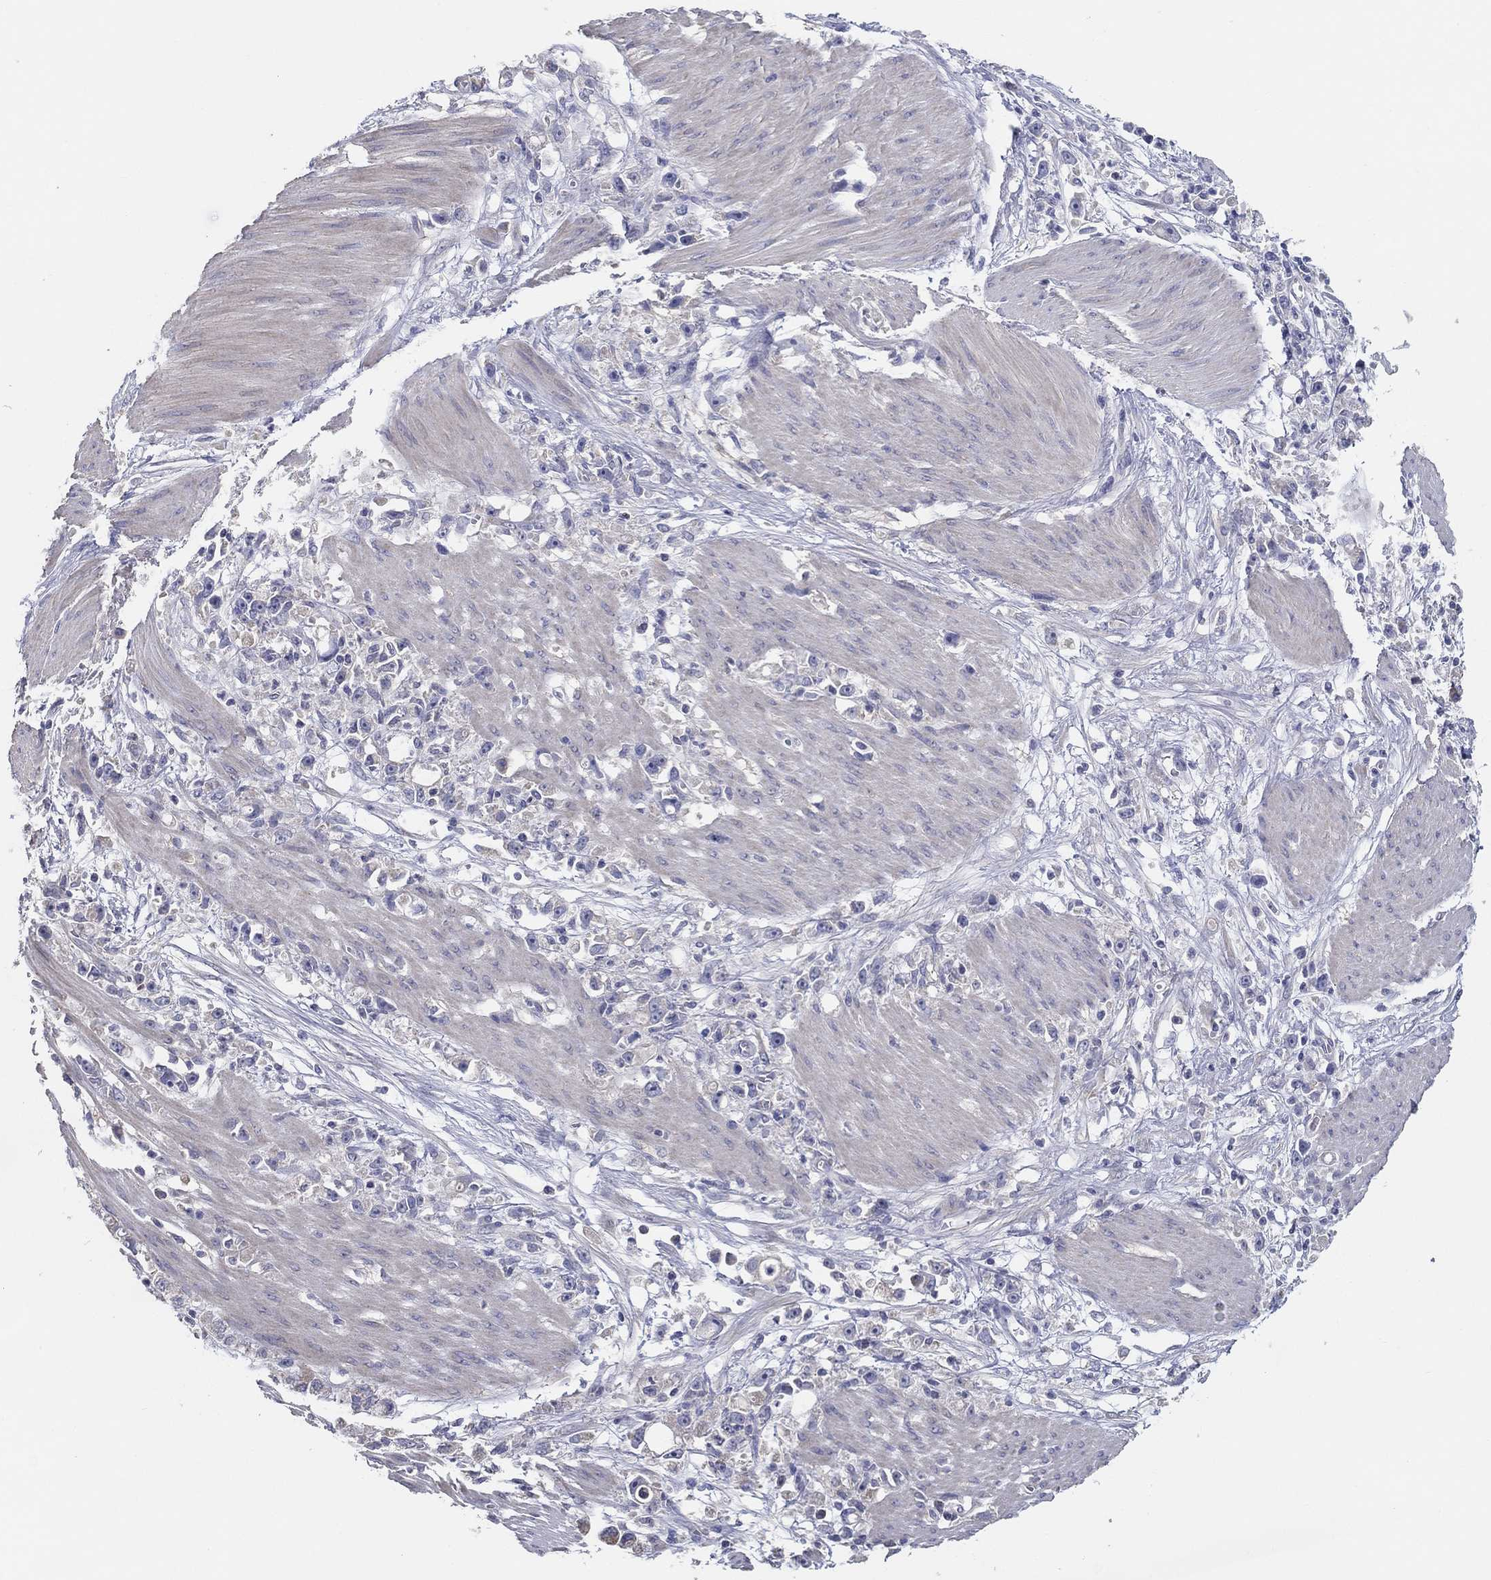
{"staining": {"intensity": "negative", "quantity": "none", "location": "none"}, "tissue": "stomach cancer", "cell_type": "Tumor cells", "image_type": "cancer", "snomed": [{"axis": "morphology", "description": "Adenocarcinoma, NOS"}, {"axis": "topography", "description": "Stomach"}], "caption": "Image shows no significant protein expression in tumor cells of adenocarcinoma (stomach).", "gene": "DOCK3", "patient": {"sex": "female", "age": 59}}